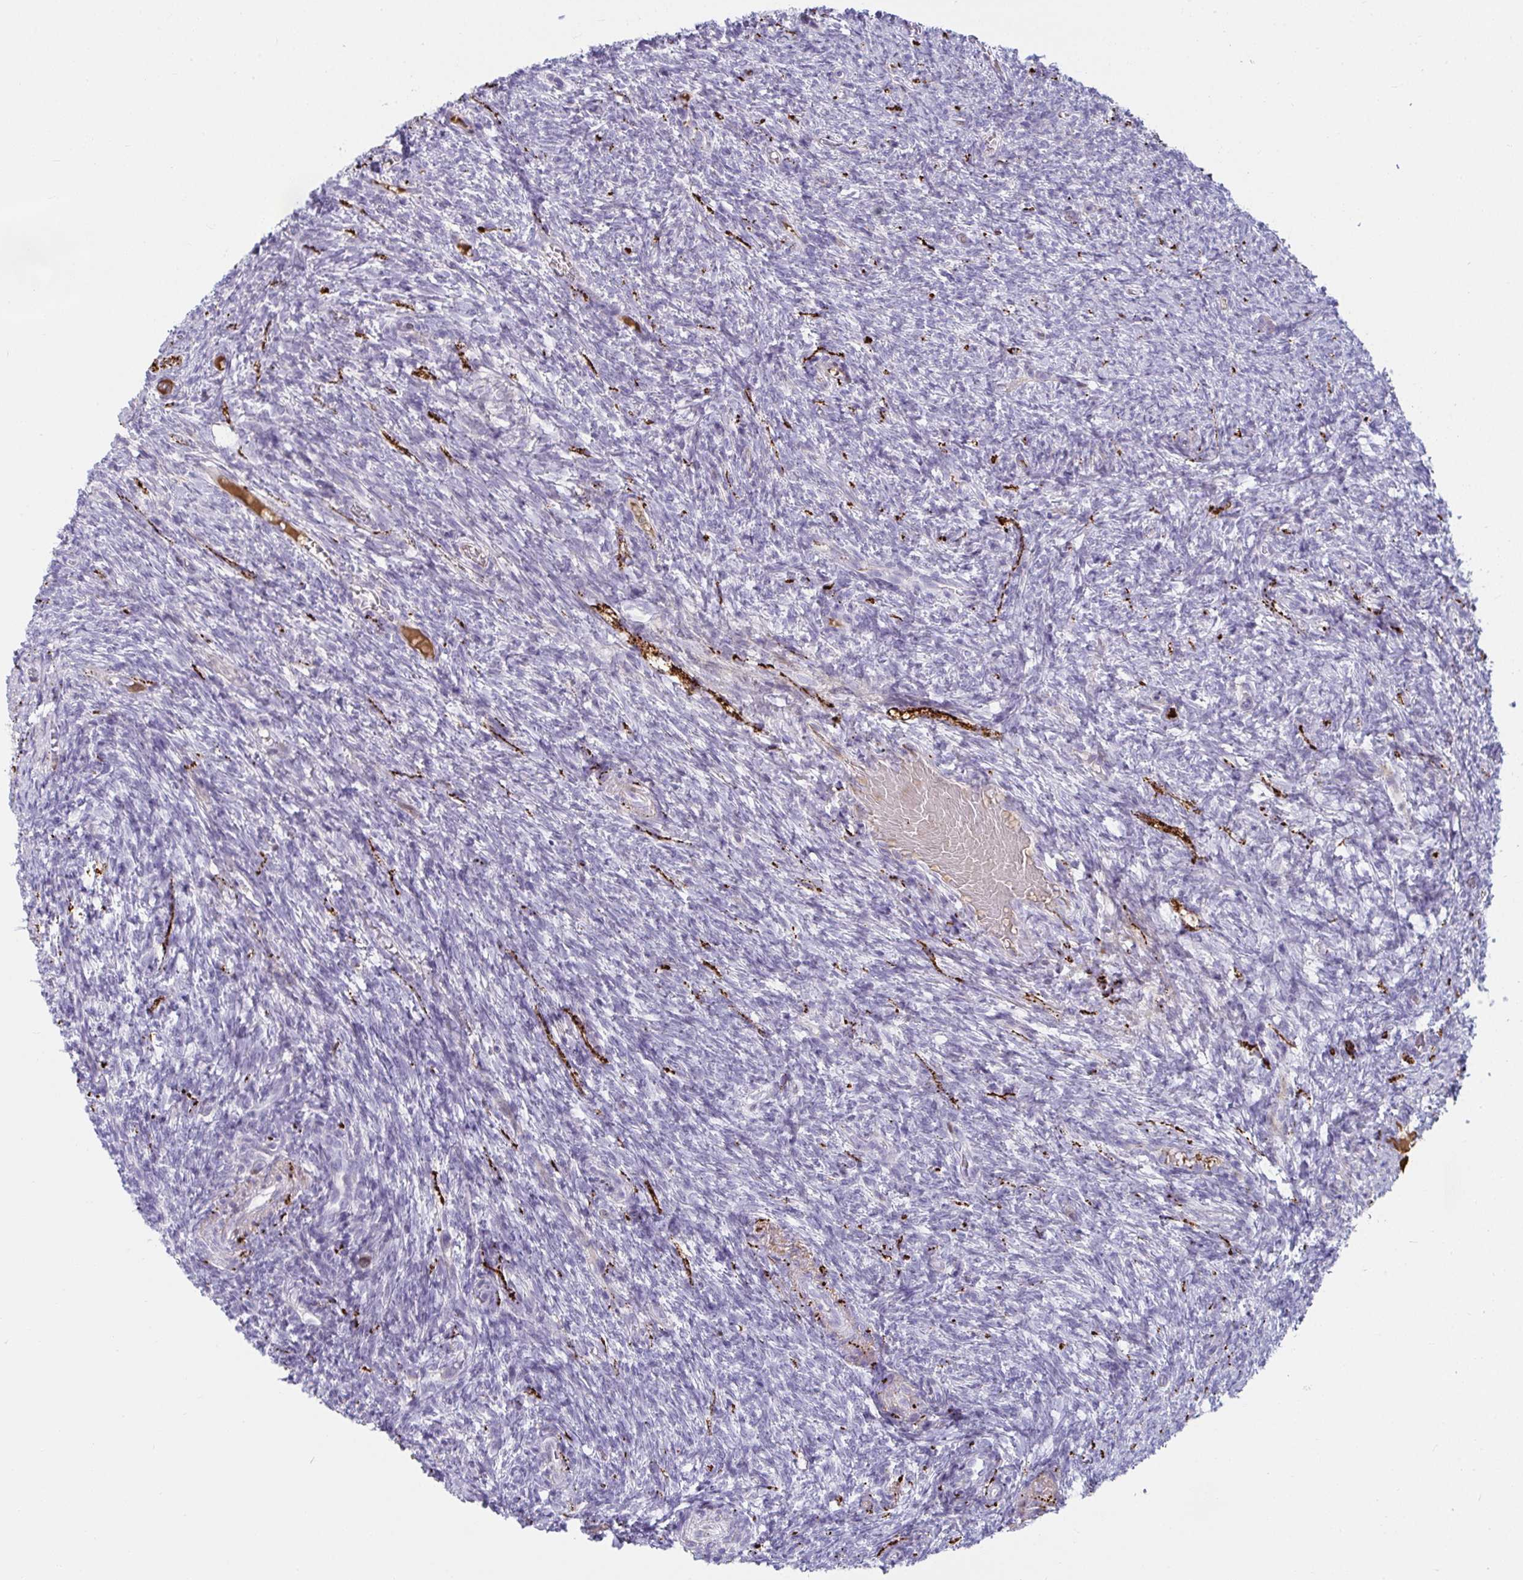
{"staining": {"intensity": "negative", "quantity": "none", "location": "none"}, "tissue": "ovary", "cell_type": "Ovarian stroma cells", "image_type": "normal", "snomed": [{"axis": "morphology", "description": "Normal tissue, NOS"}, {"axis": "topography", "description": "Ovary"}], "caption": "An image of human ovary is negative for staining in ovarian stroma cells. (Stains: DAB immunohistochemistry with hematoxylin counter stain, Microscopy: brightfield microscopy at high magnification).", "gene": "NPY", "patient": {"sex": "female", "age": 39}}